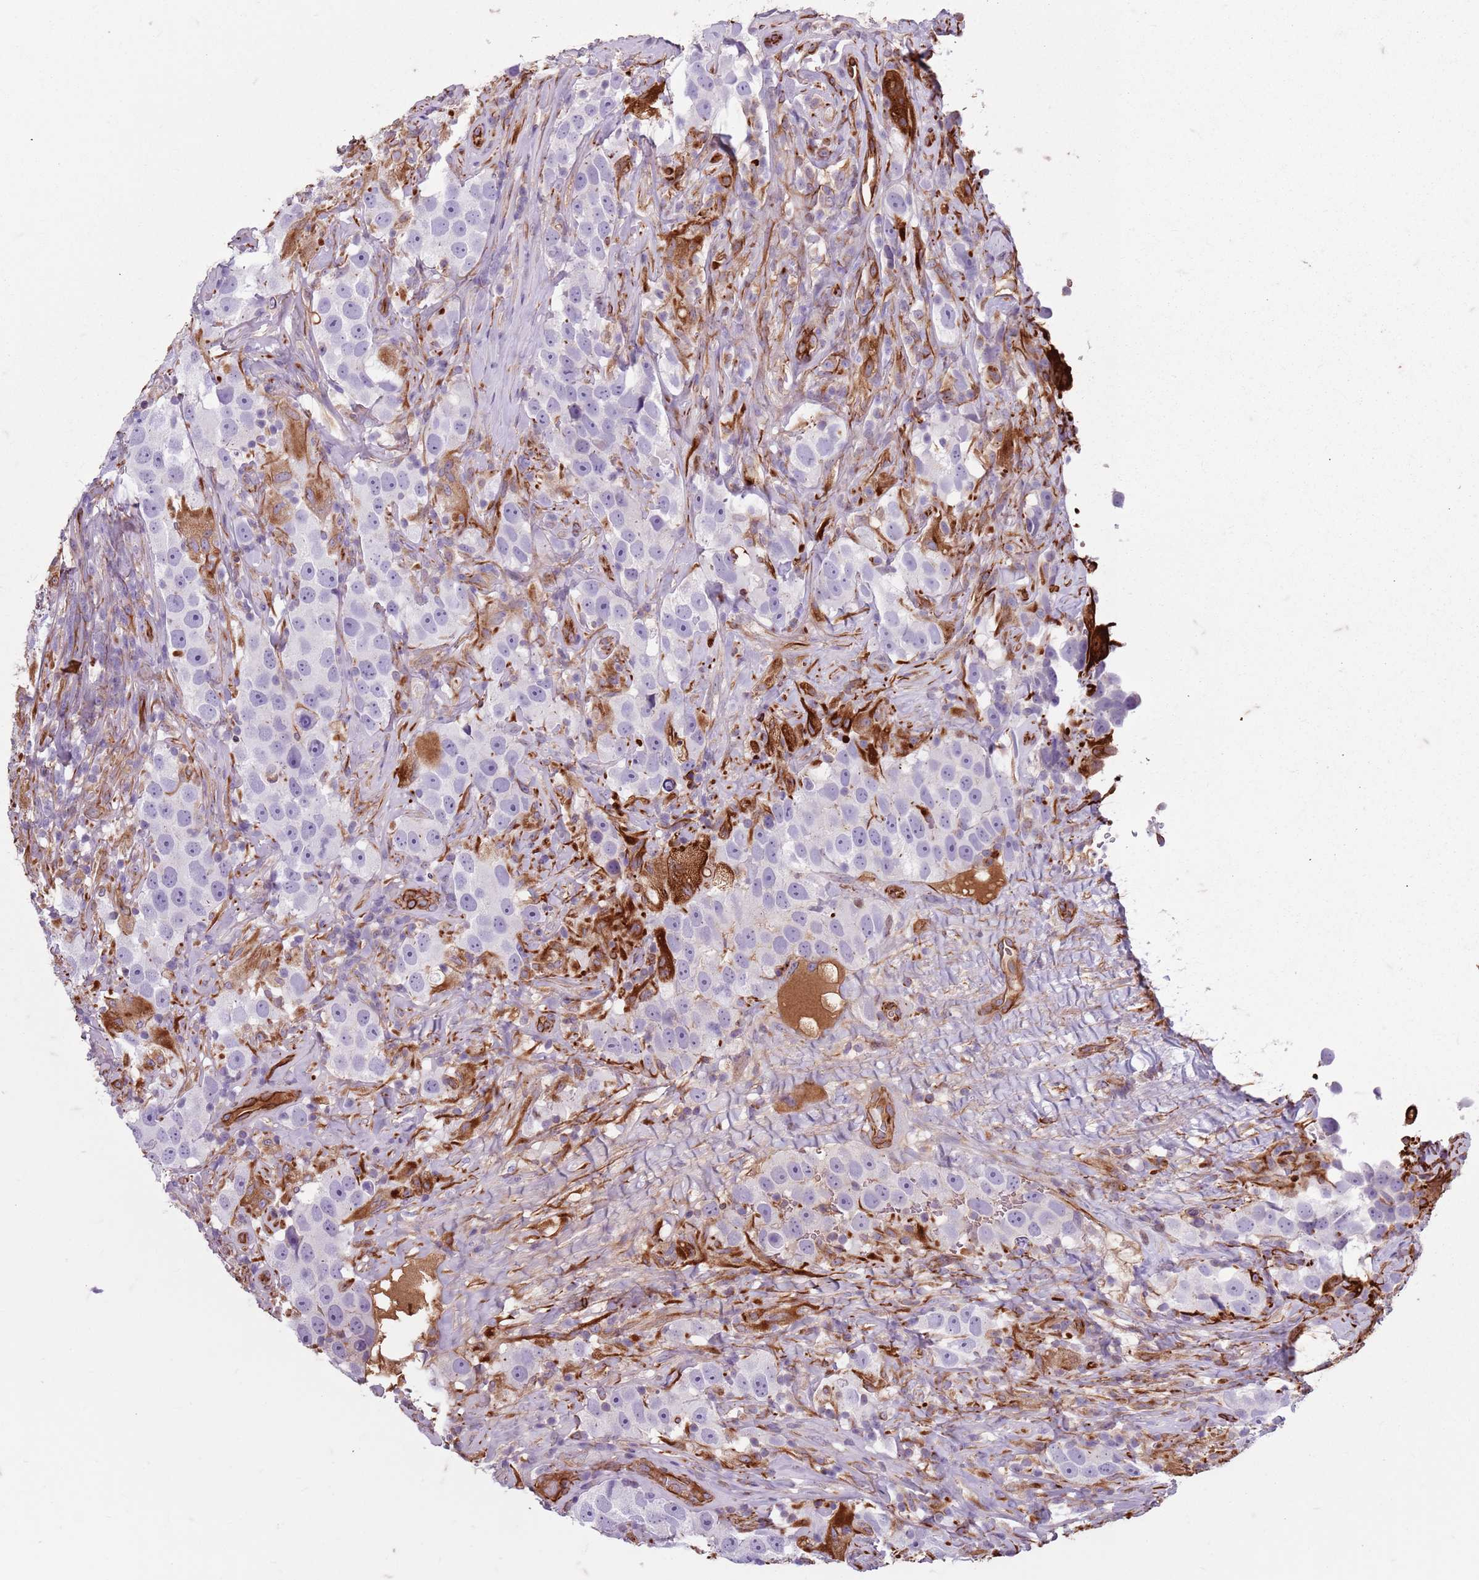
{"staining": {"intensity": "negative", "quantity": "none", "location": "none"}, "tissue": "testis cancer", "cell_type": "Tumor cells", "image_type": "cancer", "snomed": [{"axis": "morphology", "description": "Seminoma, NOS"}, {"axis": "topography", "description": "Testis"}], "caption": "Seminoma (testis) stained for a protein using IHC reveals no expression tumor cells.", "gene": "TAS2R38", "patient": {"sex": "male", "age": 49}}